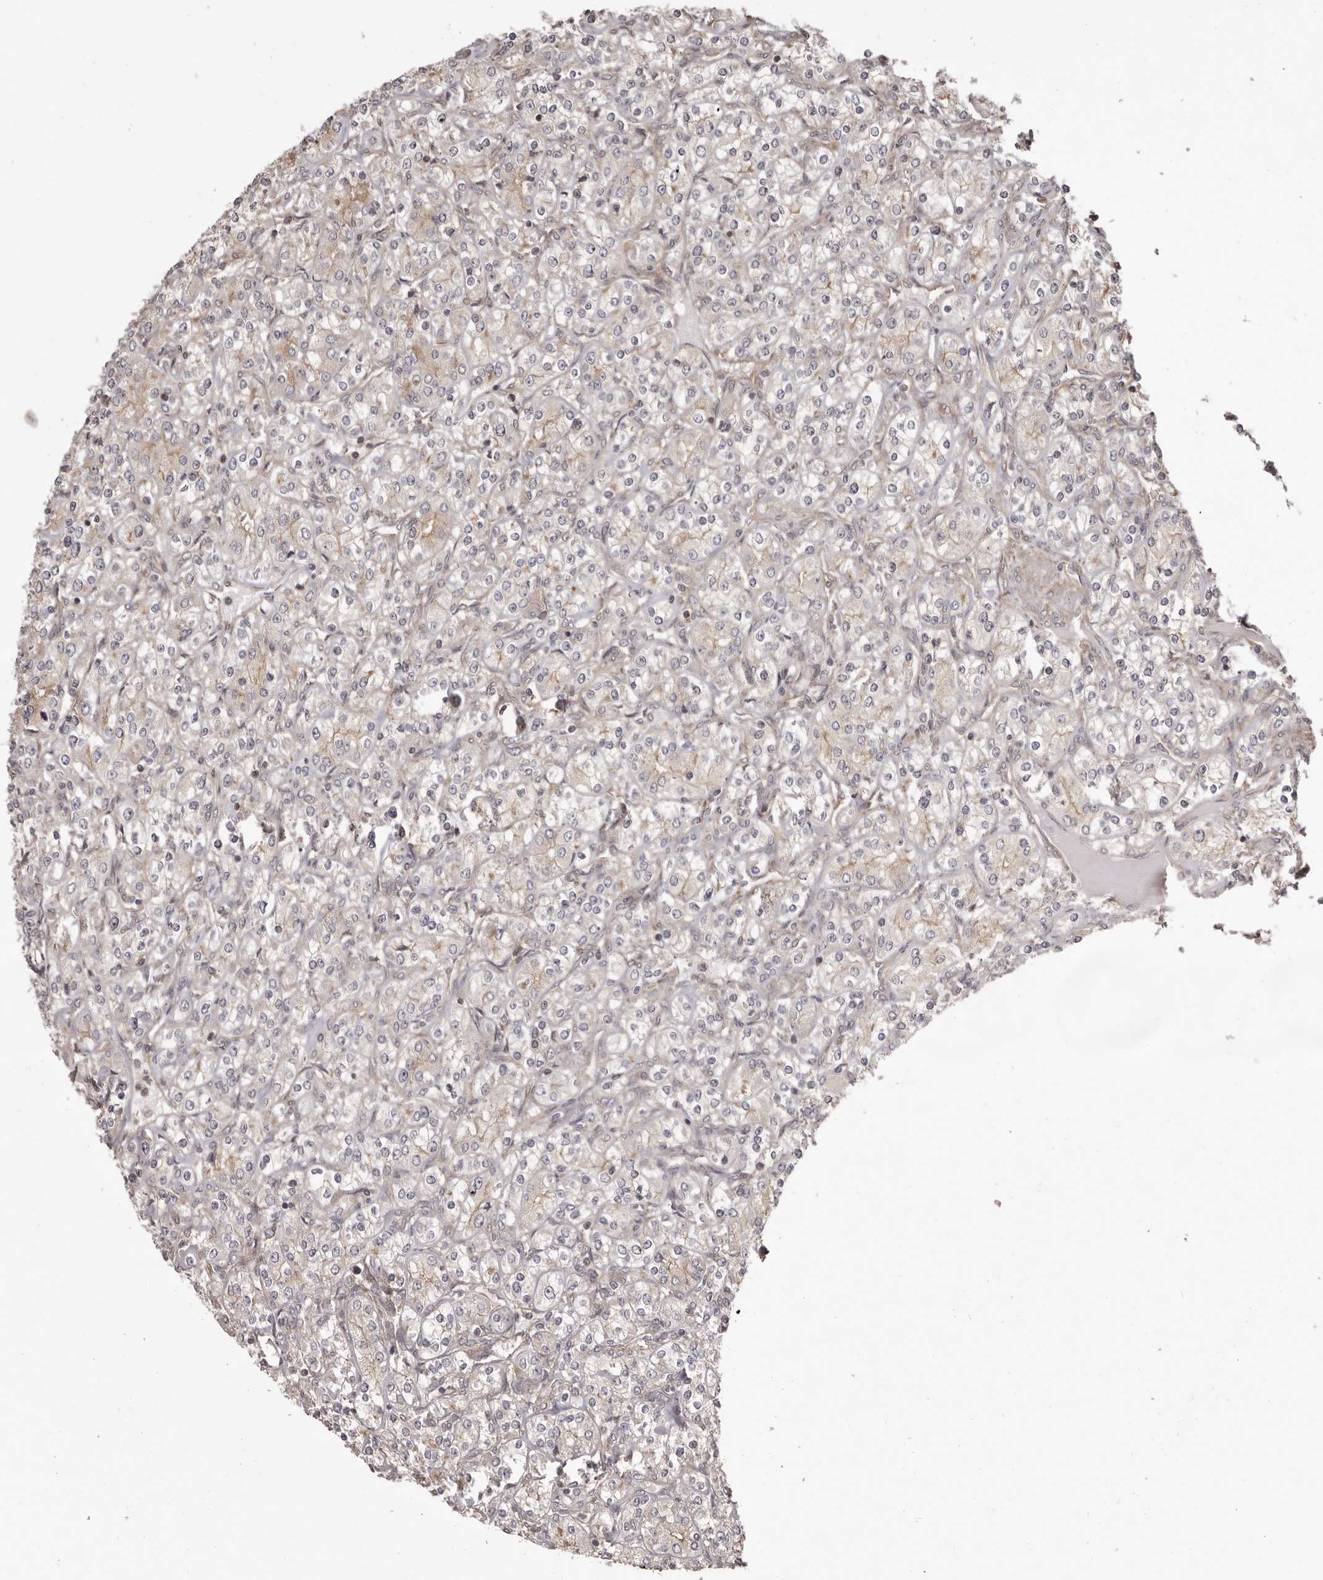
{"staining": {"intensity": "weak", "quantity": "<25%", "location": "cytoplasmic/membranous"}, "tissue": "renal cancer", "cell_type": "Tumor cells", "image_type": "cancer", "snomed": [{"axis": "morphology", "description": "Adenocarcinoma, NOS"}, {"axis": "topography", "description": "Kidney"}], "caption": "Immunohistochemistry of renal cancer (adenocarcinoma) displays no positivity in tumor cells. Brightfield microscopy of immunohistochemistry stained with DAB (brown) and hematoxylin (blue), captured at high magnification.", "gene": "NFKBIA", "patient": {"sex": "male", "age": 77}}